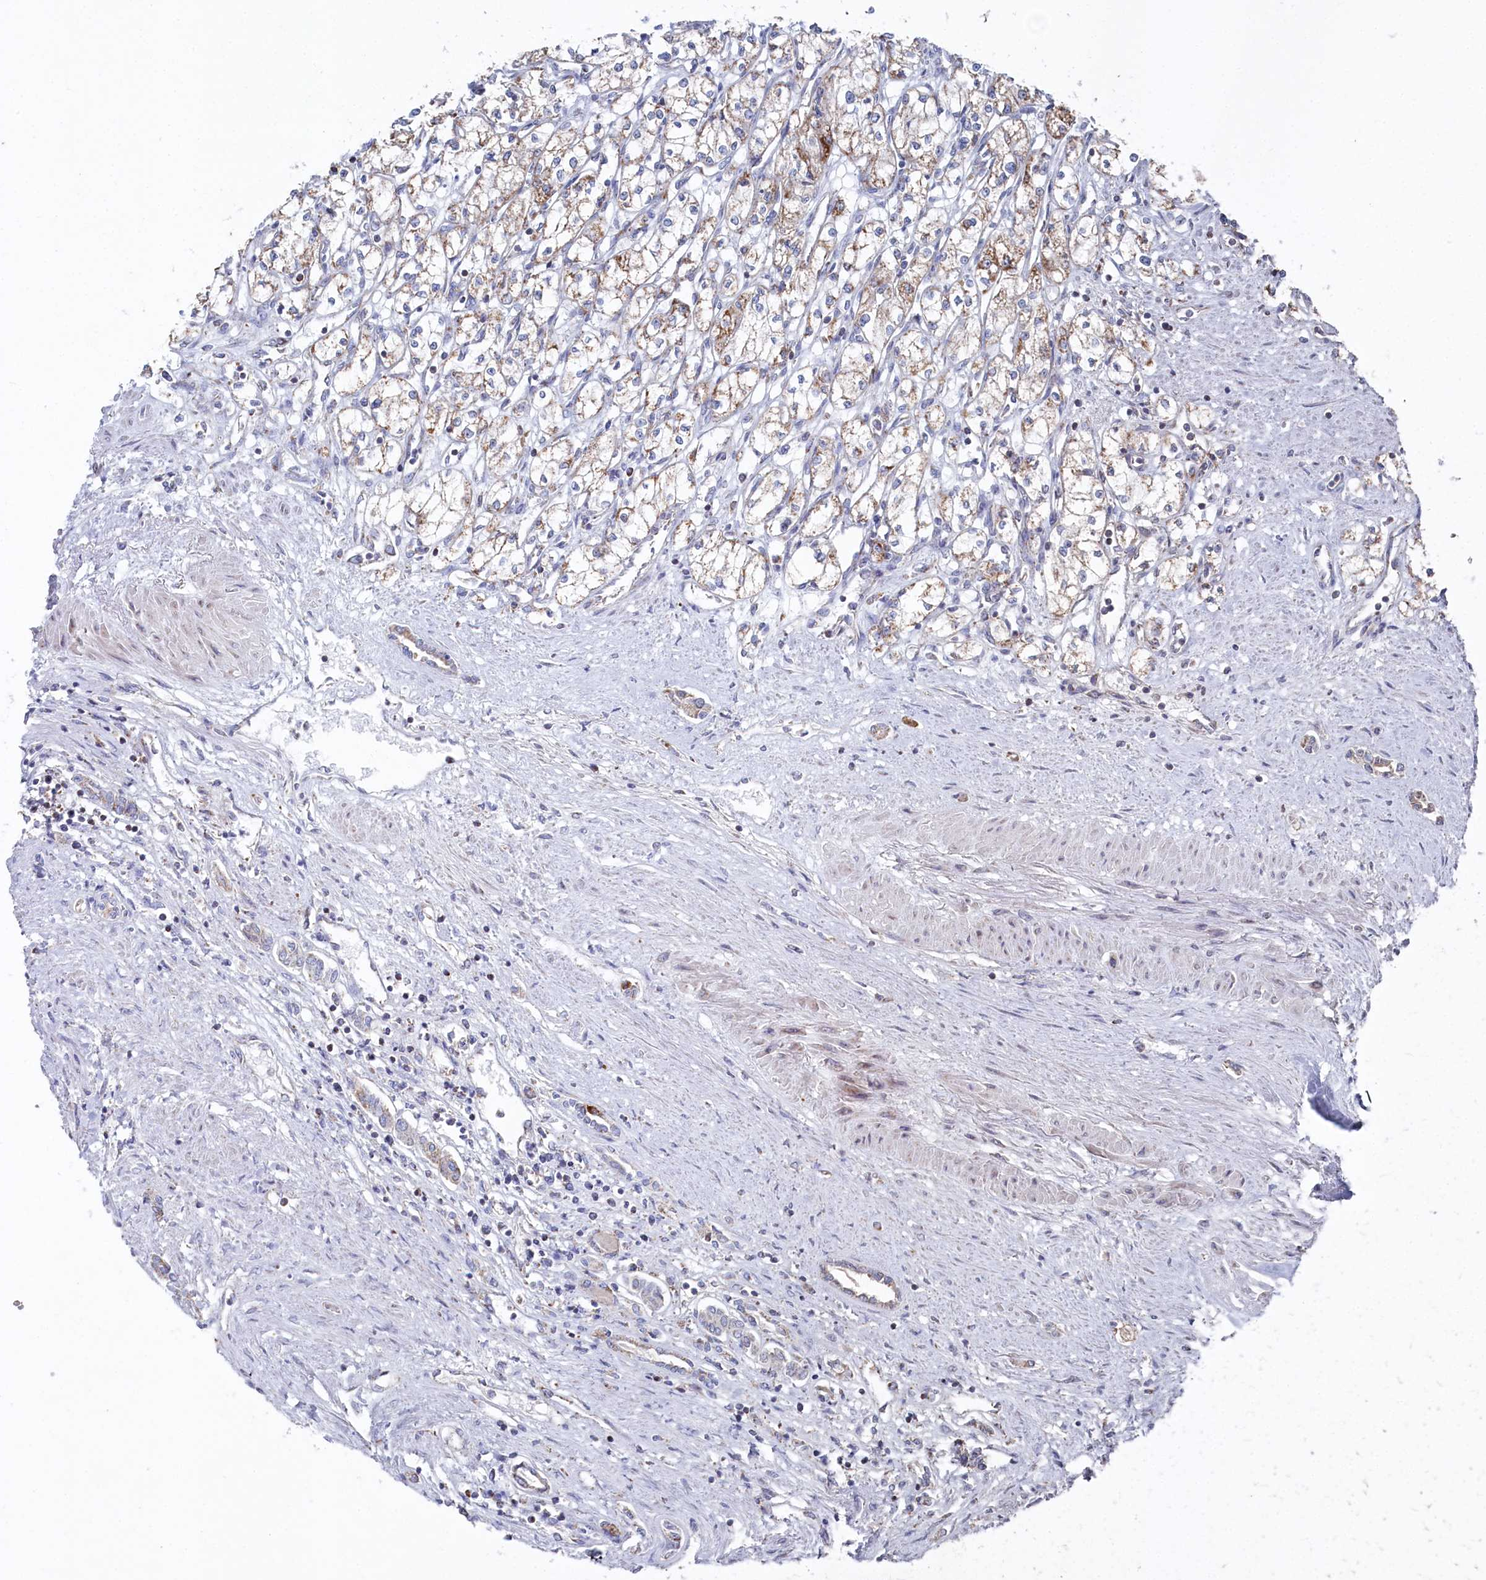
{"staining": {"intensity": "weak", "quantity": ">75%", "location": "cytoplasmic/membranous"}, "tissue": "renal cancer", "cell_type": "Tumor cells", "image_type": "cancer", "snomed": [{"axis": "morphology", "description": "Adenocarcinoma, NOS"}, {"axis": "topography", "description": "Kidney"}], "caption": "A brown stain labels weak cytoplasmic/membranous staining of a protein in renal cancer tumor cells. Nuclei are stained in blue.", "gene": "GLS2", "patient": {"sex": "male", "age": 59}}